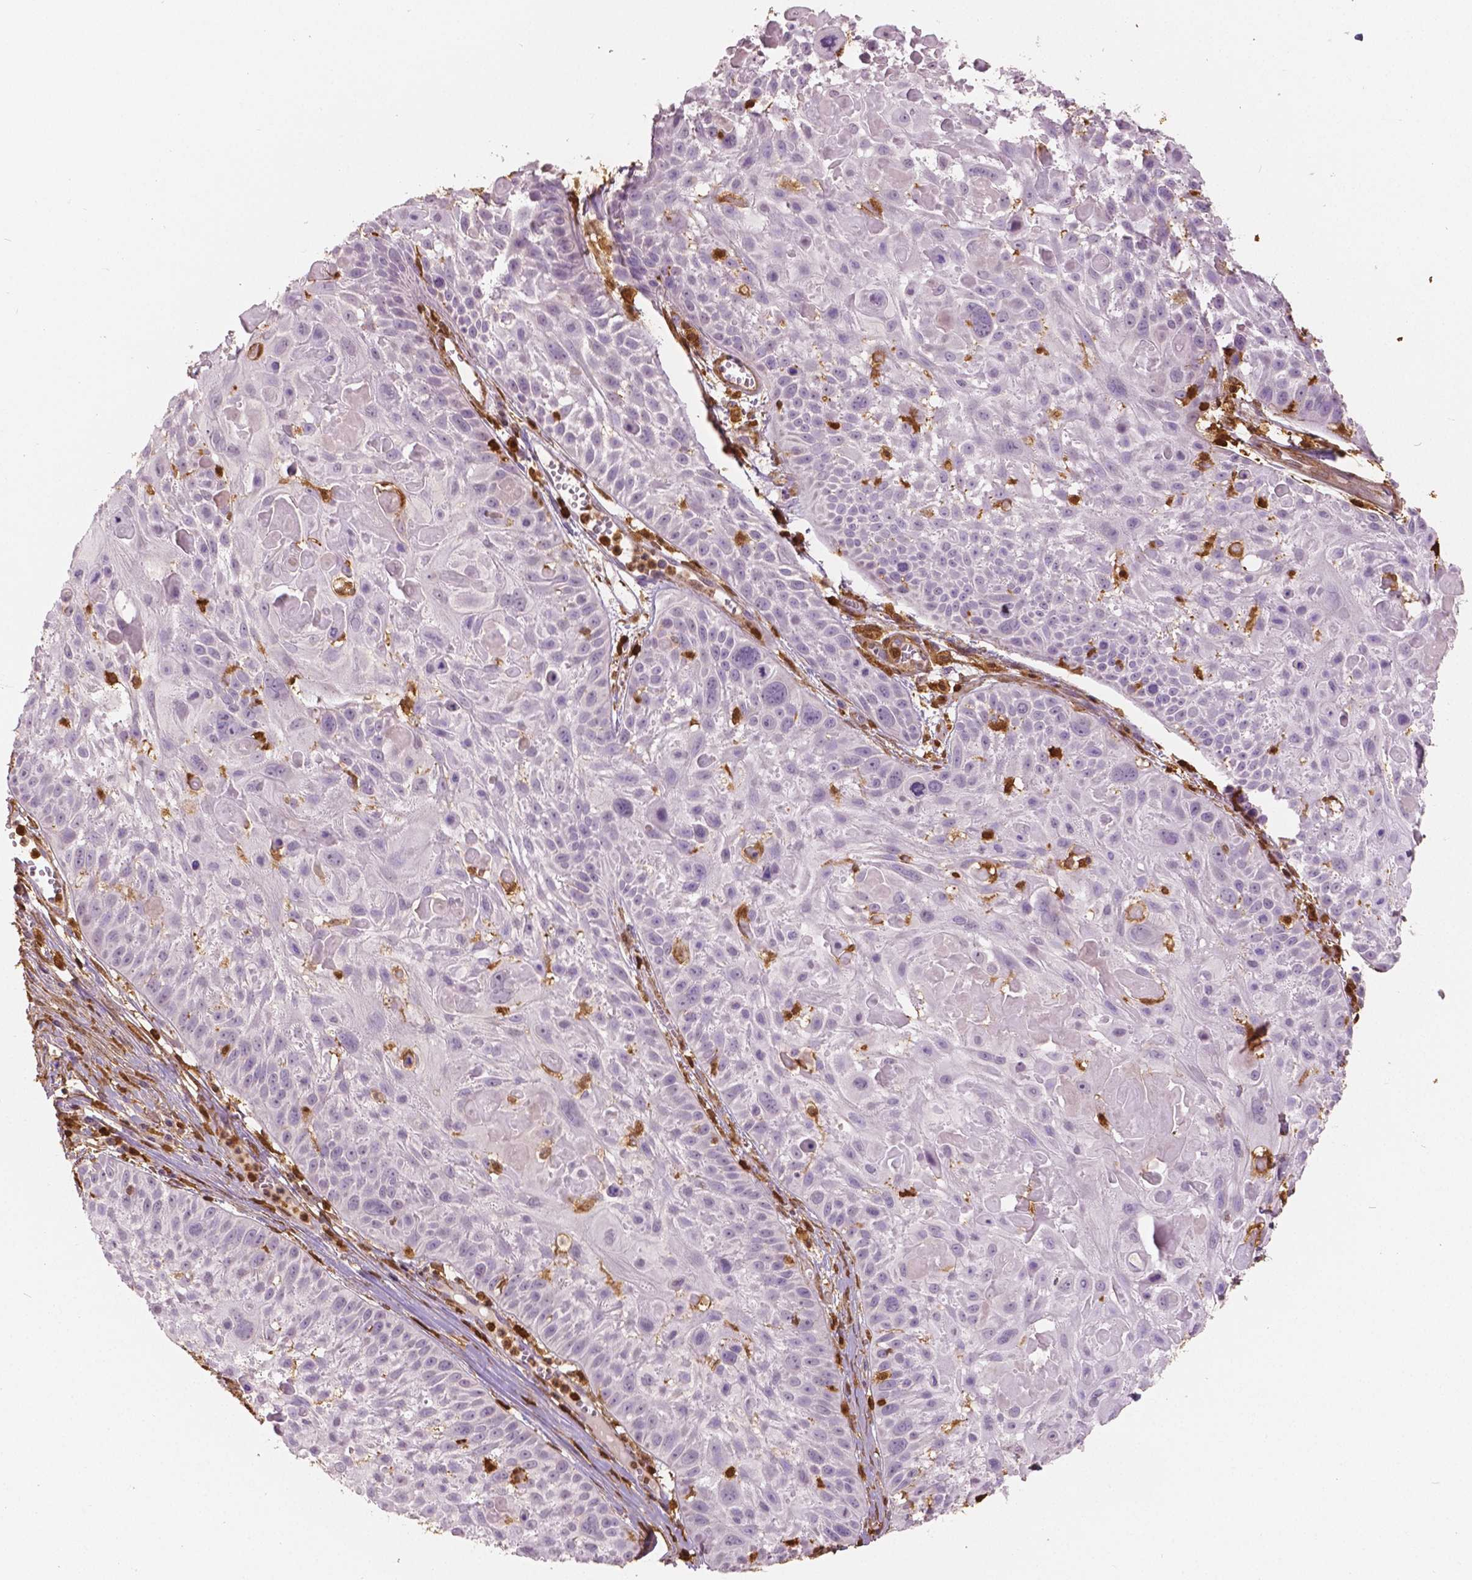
{"staining": {"intensity": "negative", "quantity": "none", "location": "none"}, "tissue": "skin cancer", "cell_type": "Tumor cells", "image_type": "cancer", "snomed": [{"axis": "morphology", "description": "Squamous cell carcinoma, NOS"}, {"axis": "topography", "description": "Skin"}, {"axis": "topography", "description": "Anal"}], "caption": "Skin squamous cell carcinoma stained for a protein using immunohistochemistry demonstrates no expression tumor cells.", "gene": "S100A4", "patient": {"sex": "female", "age": 75}}